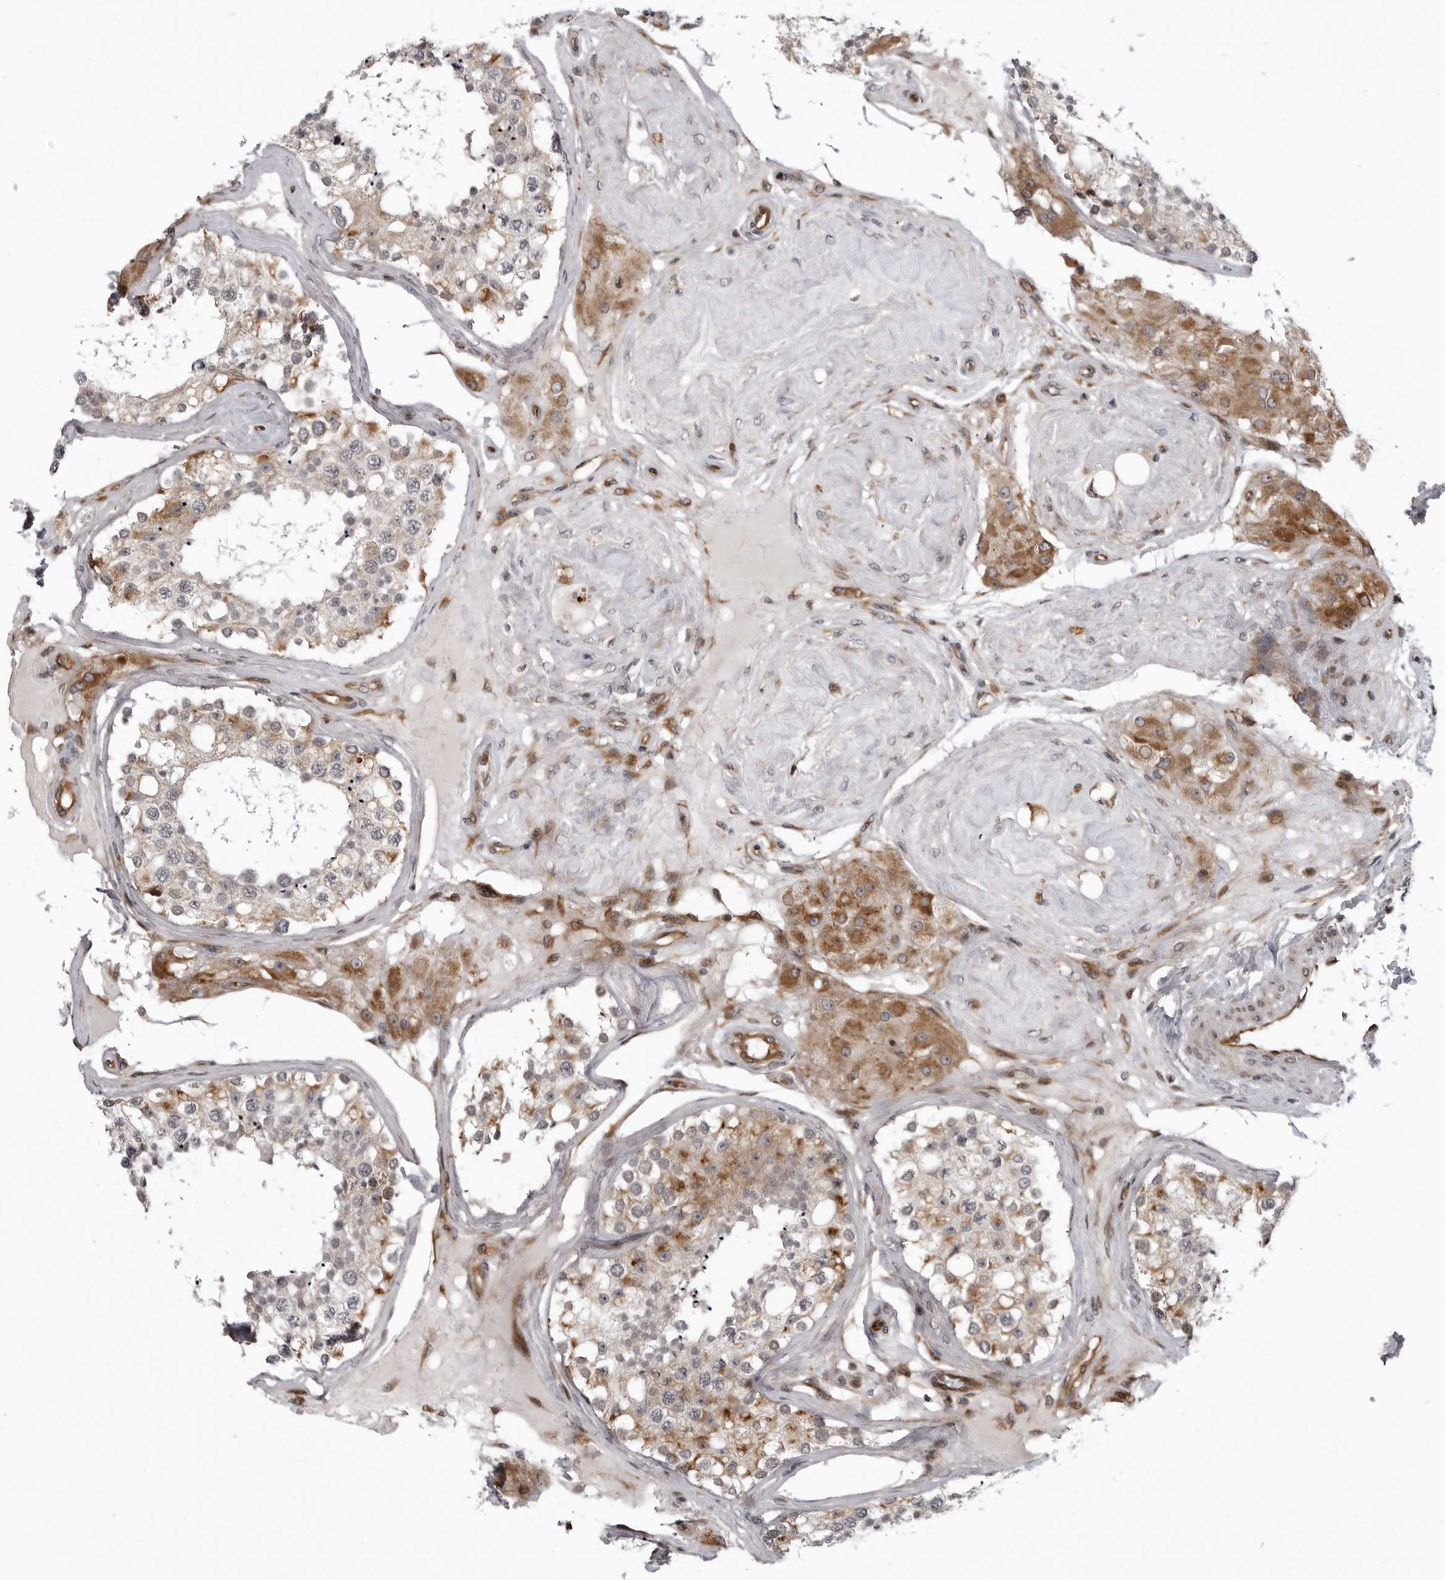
{"staining": {"intensity": "moderate", "quantity": "25%-75%", "location": "cytoplasmic/membranous"}, "tissue": "testis", "cell_type": "Cells in seminiferous ducts", "image_type": "normal", "snomed": [{"axis": "morphology", "description": "Normal tissue, NOS"}, {"axis": "topography", "description": "Testis"}], "caption": "Unremarkable testis was stained to show a protein in brown. There is medium levels of moderate cytoplasmic/membranous staining in approximately 25%-75% of cells in seminiferous ducts.", "gene": "ABL1", "patient": {"sex": "male", "age": 68}}